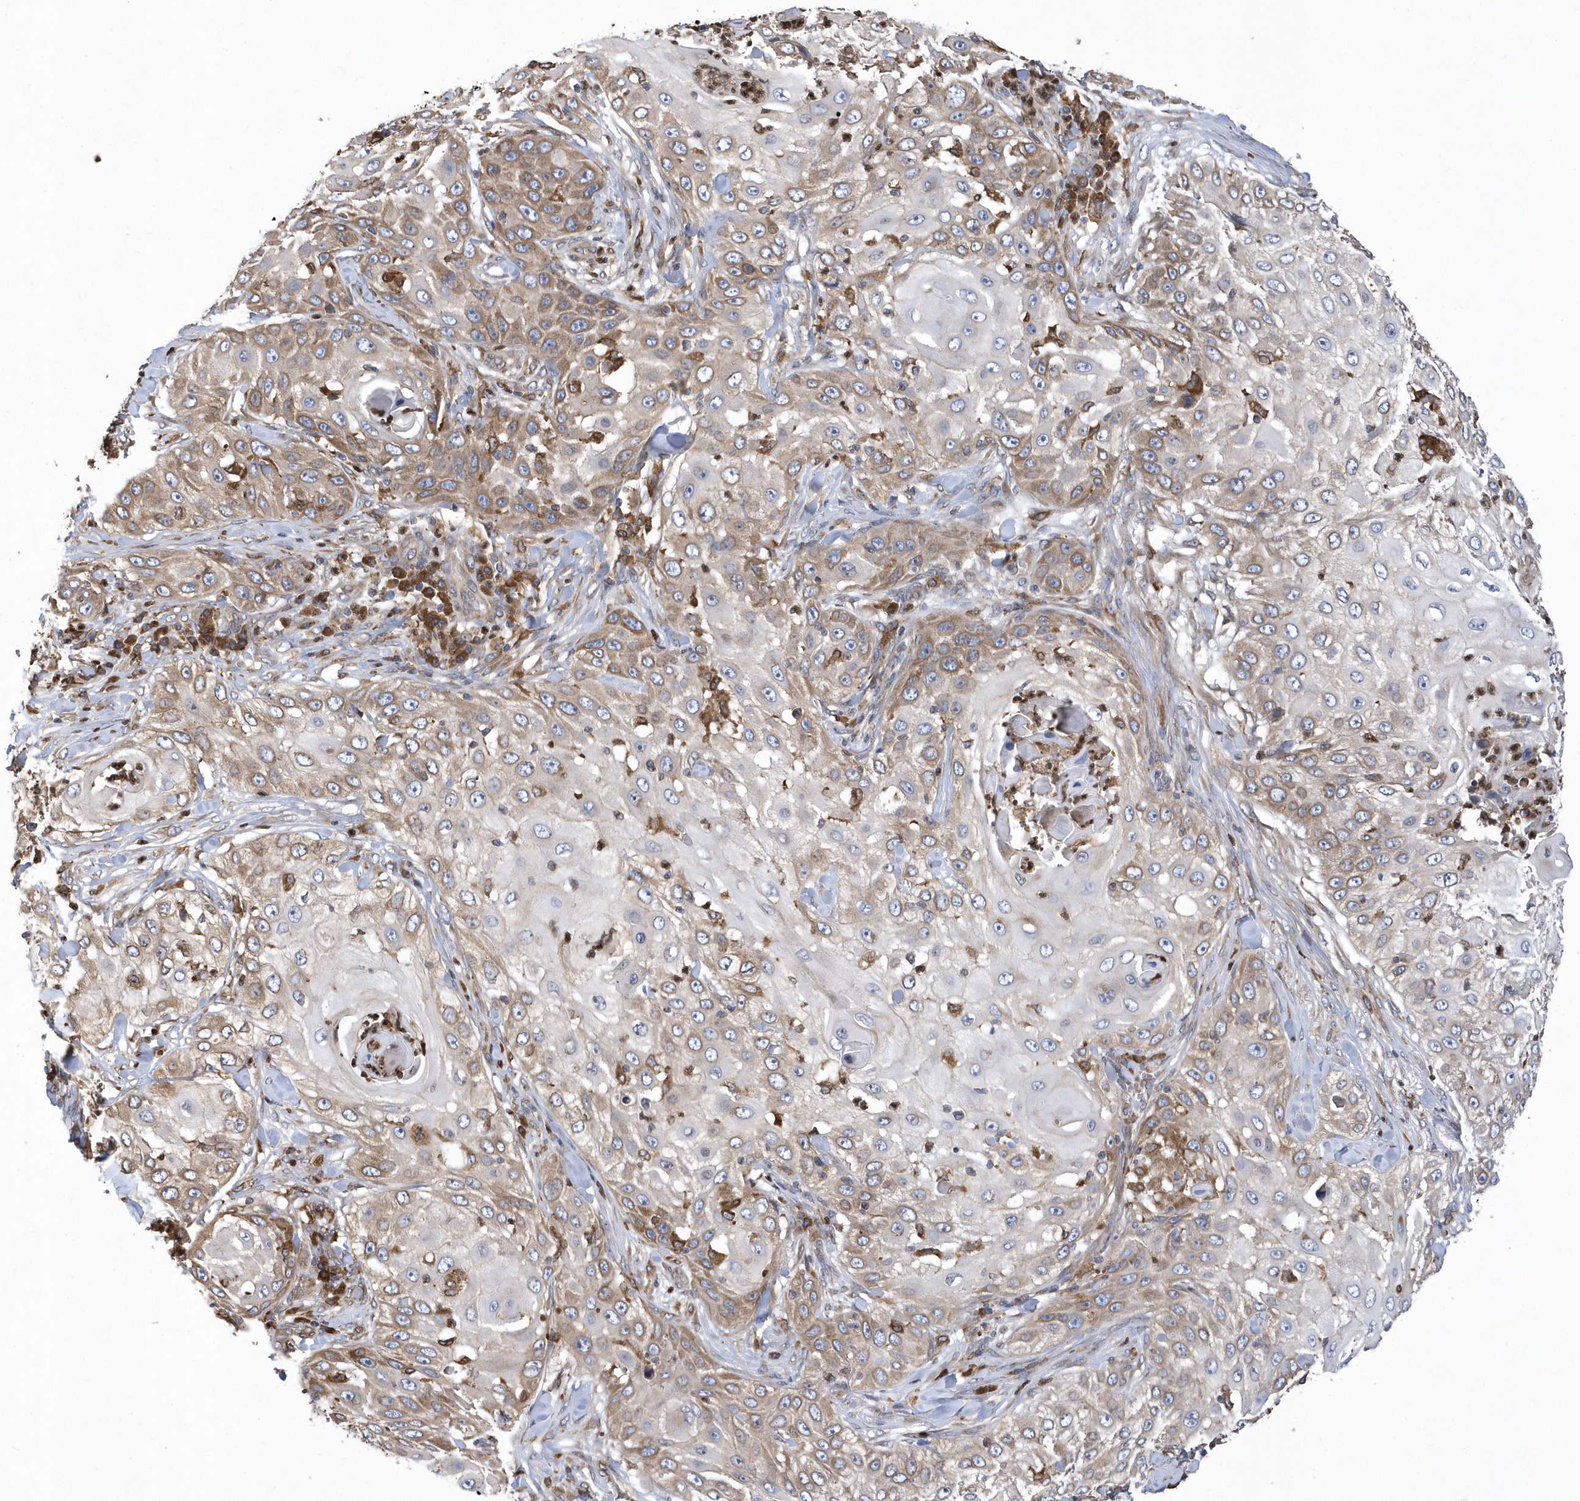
{"staining": {"intensity": "weak", "quantity": "25%-75%", "location": "cytoplasmic/membranous"}, "tissue": "skin cancer", "cell_type": "Tumor cells", "image_type": "cancer", "snomed": [{"axis": "morphology", "description": "Squamous cell carcinoma, NOS"}, {"axis": "topography", "description": "Skin"}], "caption": "Immunohistochemistry image of squamous cell carcinoma (skin) stained for a protein (brown), which exhibits low levels of weak cytoplasmic/membranous expression in approximately 25%-75% of tumor cells.", "gene": "VAMP7", "patient": {"sex": "female", "age": 44}}